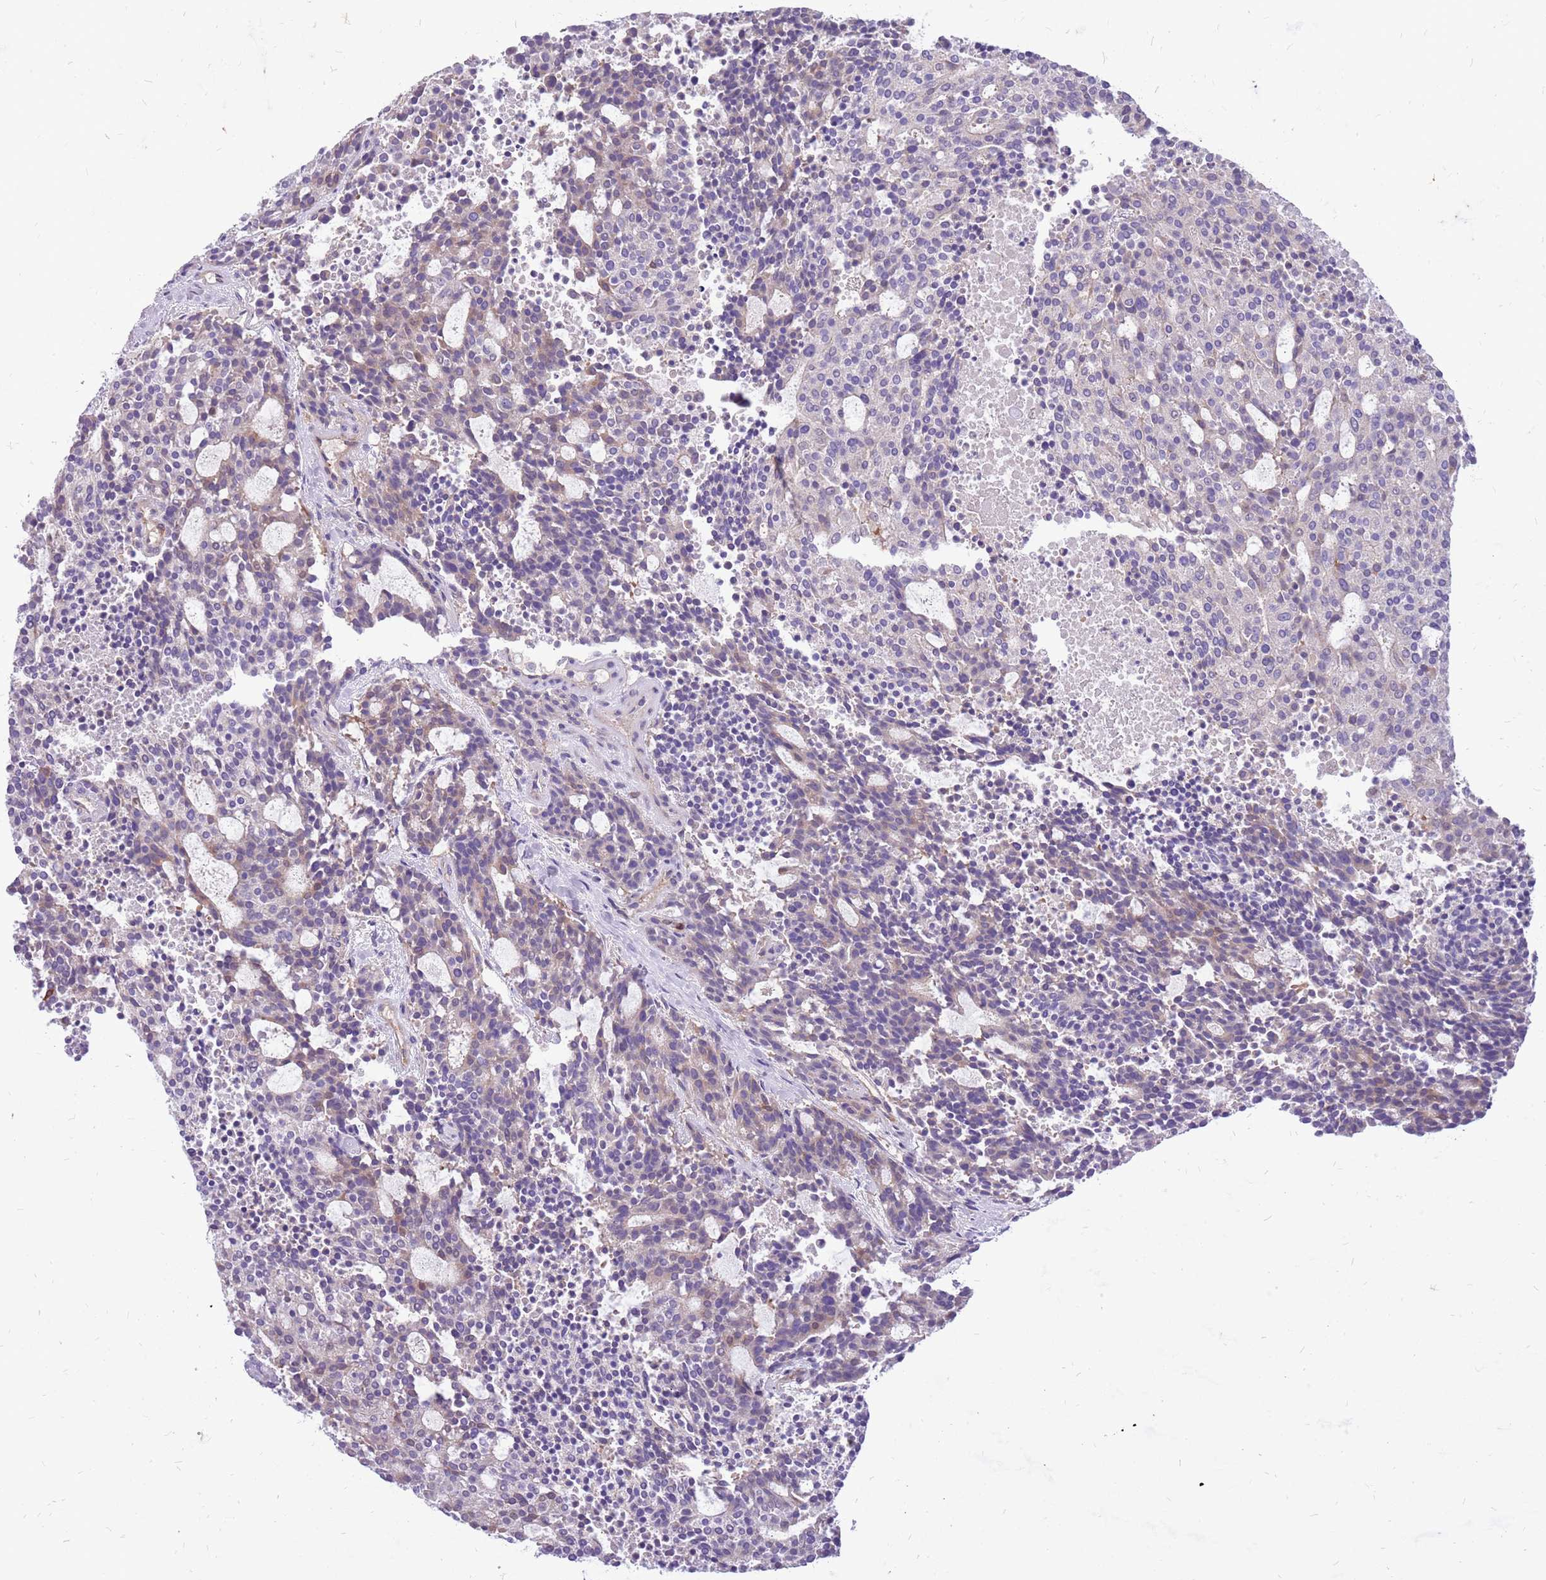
{"staining": {"intensity": "weak", "quantity": "<25%", "location": "cytoplasmic/membranous"}, "tissue": "carcinoid", "cell_type": "Tumor cells", "image_type": "cancer", "snomed": [{"axis": "morphology", "description": "Carcinoid, malignant, NOS"}, {"axis": "topography", "description": "Pancreas"}], "caption": "High power microscopy image of an immunohistochemistry micrograph of malignant carcinoid, revealing no significant staining in tumor cells.", "gene": "WDR90", "patient": {"sex": "female", "age": 54}}